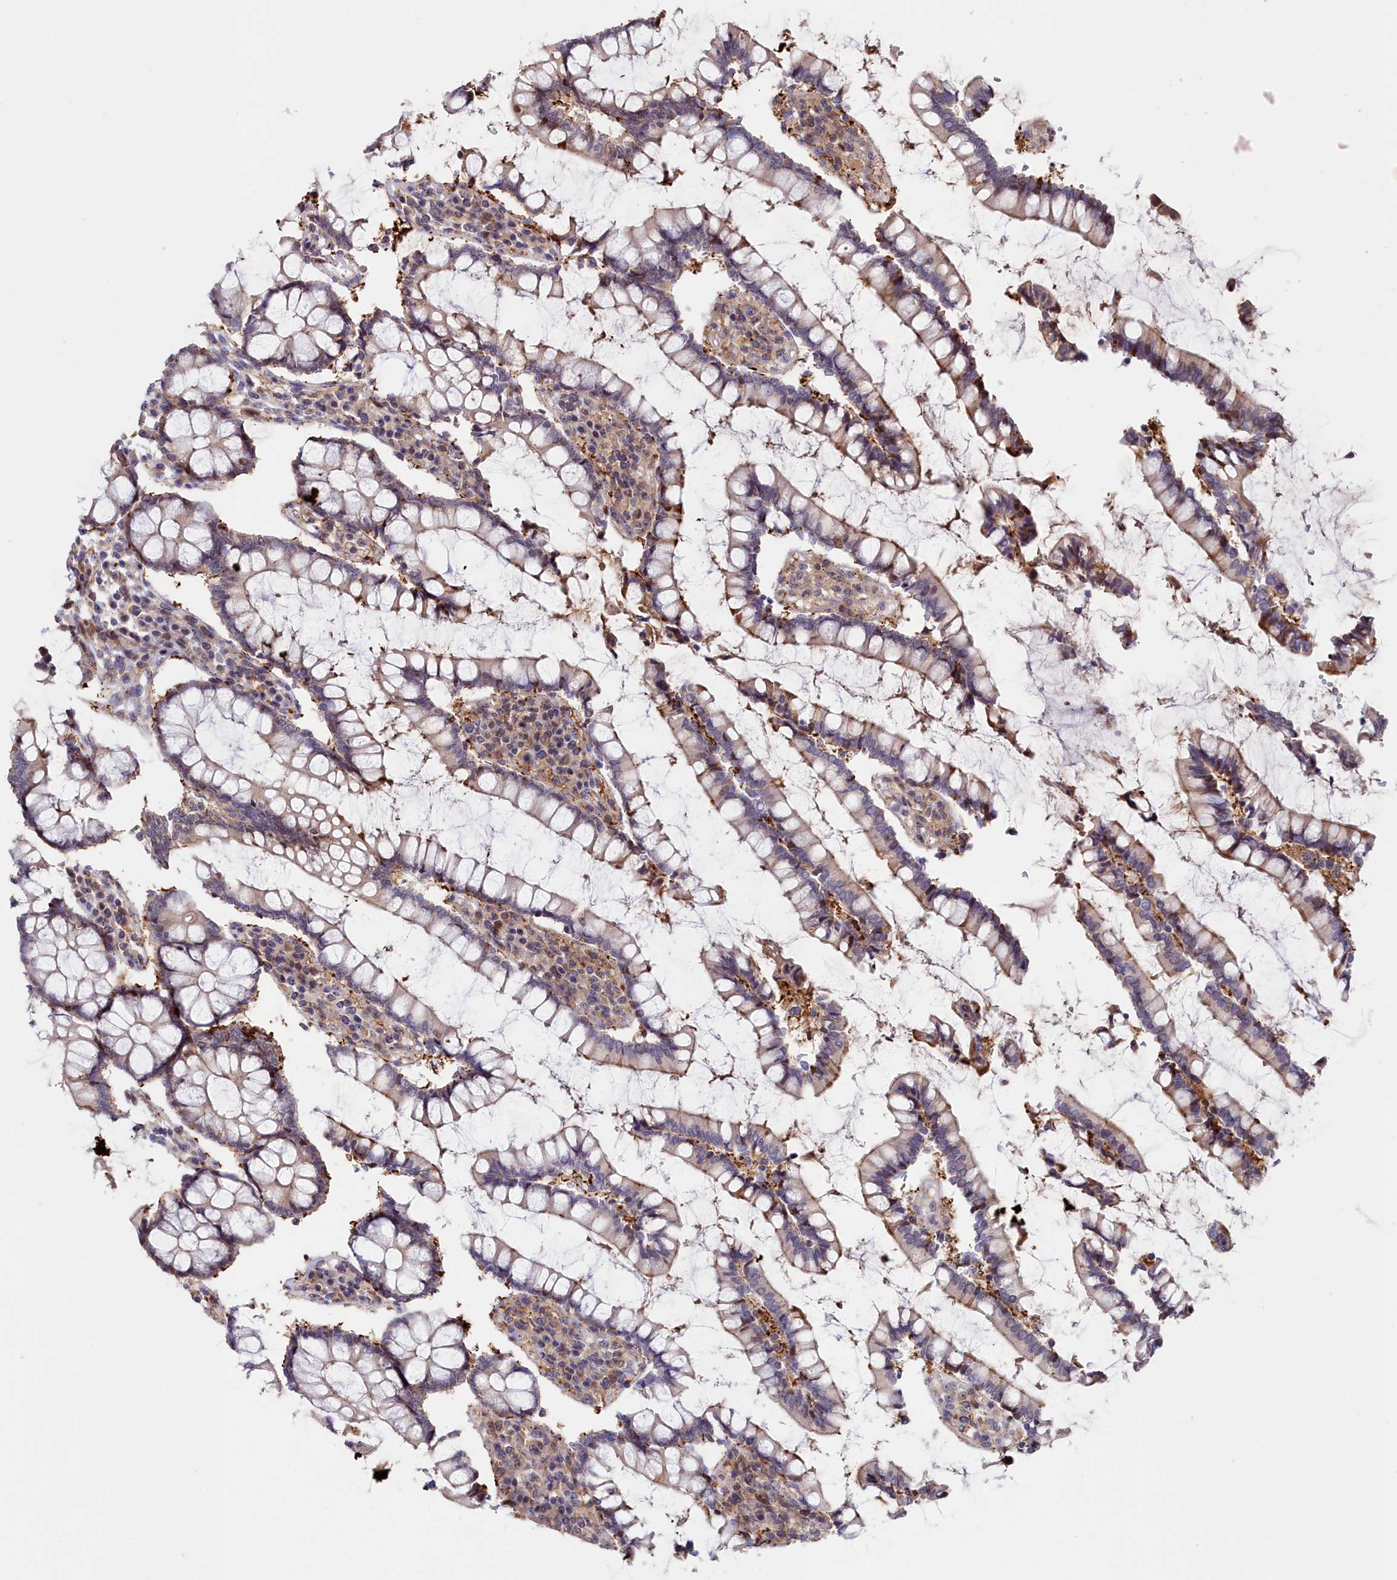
{"staining": {"intensity": "weak", "quantity": "25%-75%", "location": "cytoplasmic/membranous"}, "tissue": "colon", "cell_type": "Endothelial cells", "image_type": "normal", "snomed": [{"axis": "morphology", "description": "Normal tissue, NOS"}, {"axis": "topography", "description": "Colon"}], "caption": "Weak cytoplasmic/membranous positivity is present in about 25%-75% of endothelial cells in benign colon.", "gene": "NEURL4", "patient": {"sex": "female", "age": 79}}